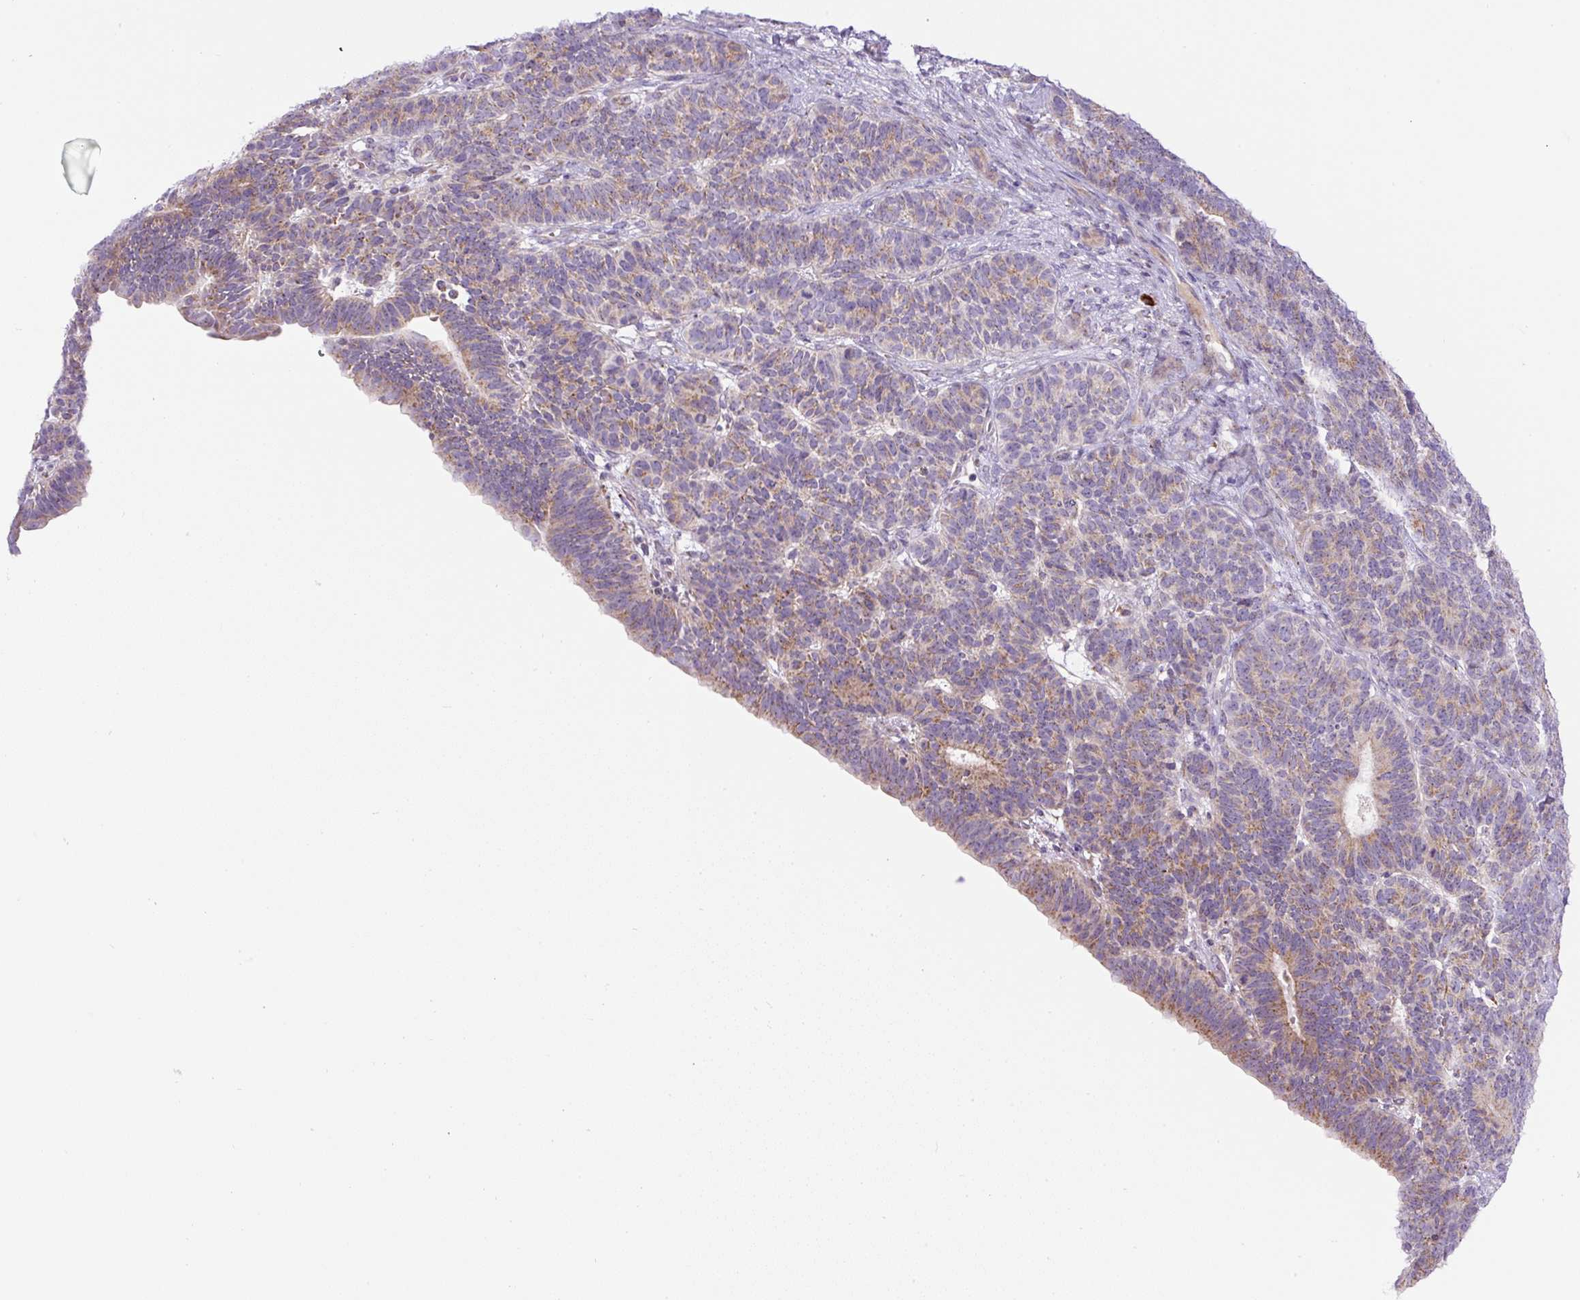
{"staining": {"intensity": "moderate", "quantity": ">75%", "location": "cytoplasmic/membranous"}, "tissue": "endometrial cancer", "cell_type": "Tumor cells", "image_type": "cancer", "snomed": [{"axis": "morphology", "description": "Adenocarcinoma, NOS"}, {"axis": "topography", "description": "Endometrium"}], "caption": "Immunohistochemistry of human endometrial cancer reveals medium levels of moderate cytoplasmic/membranous expression in about >75% of tumor cells. The staining is performed using DAB (3,3'-diaminobenzidine) brown chromogen to label protein expression. The nuclei are counter-stained blue using hematoxylin.", "gene": "ZNF596", "patient": {"sex": "female", "age": 70}}